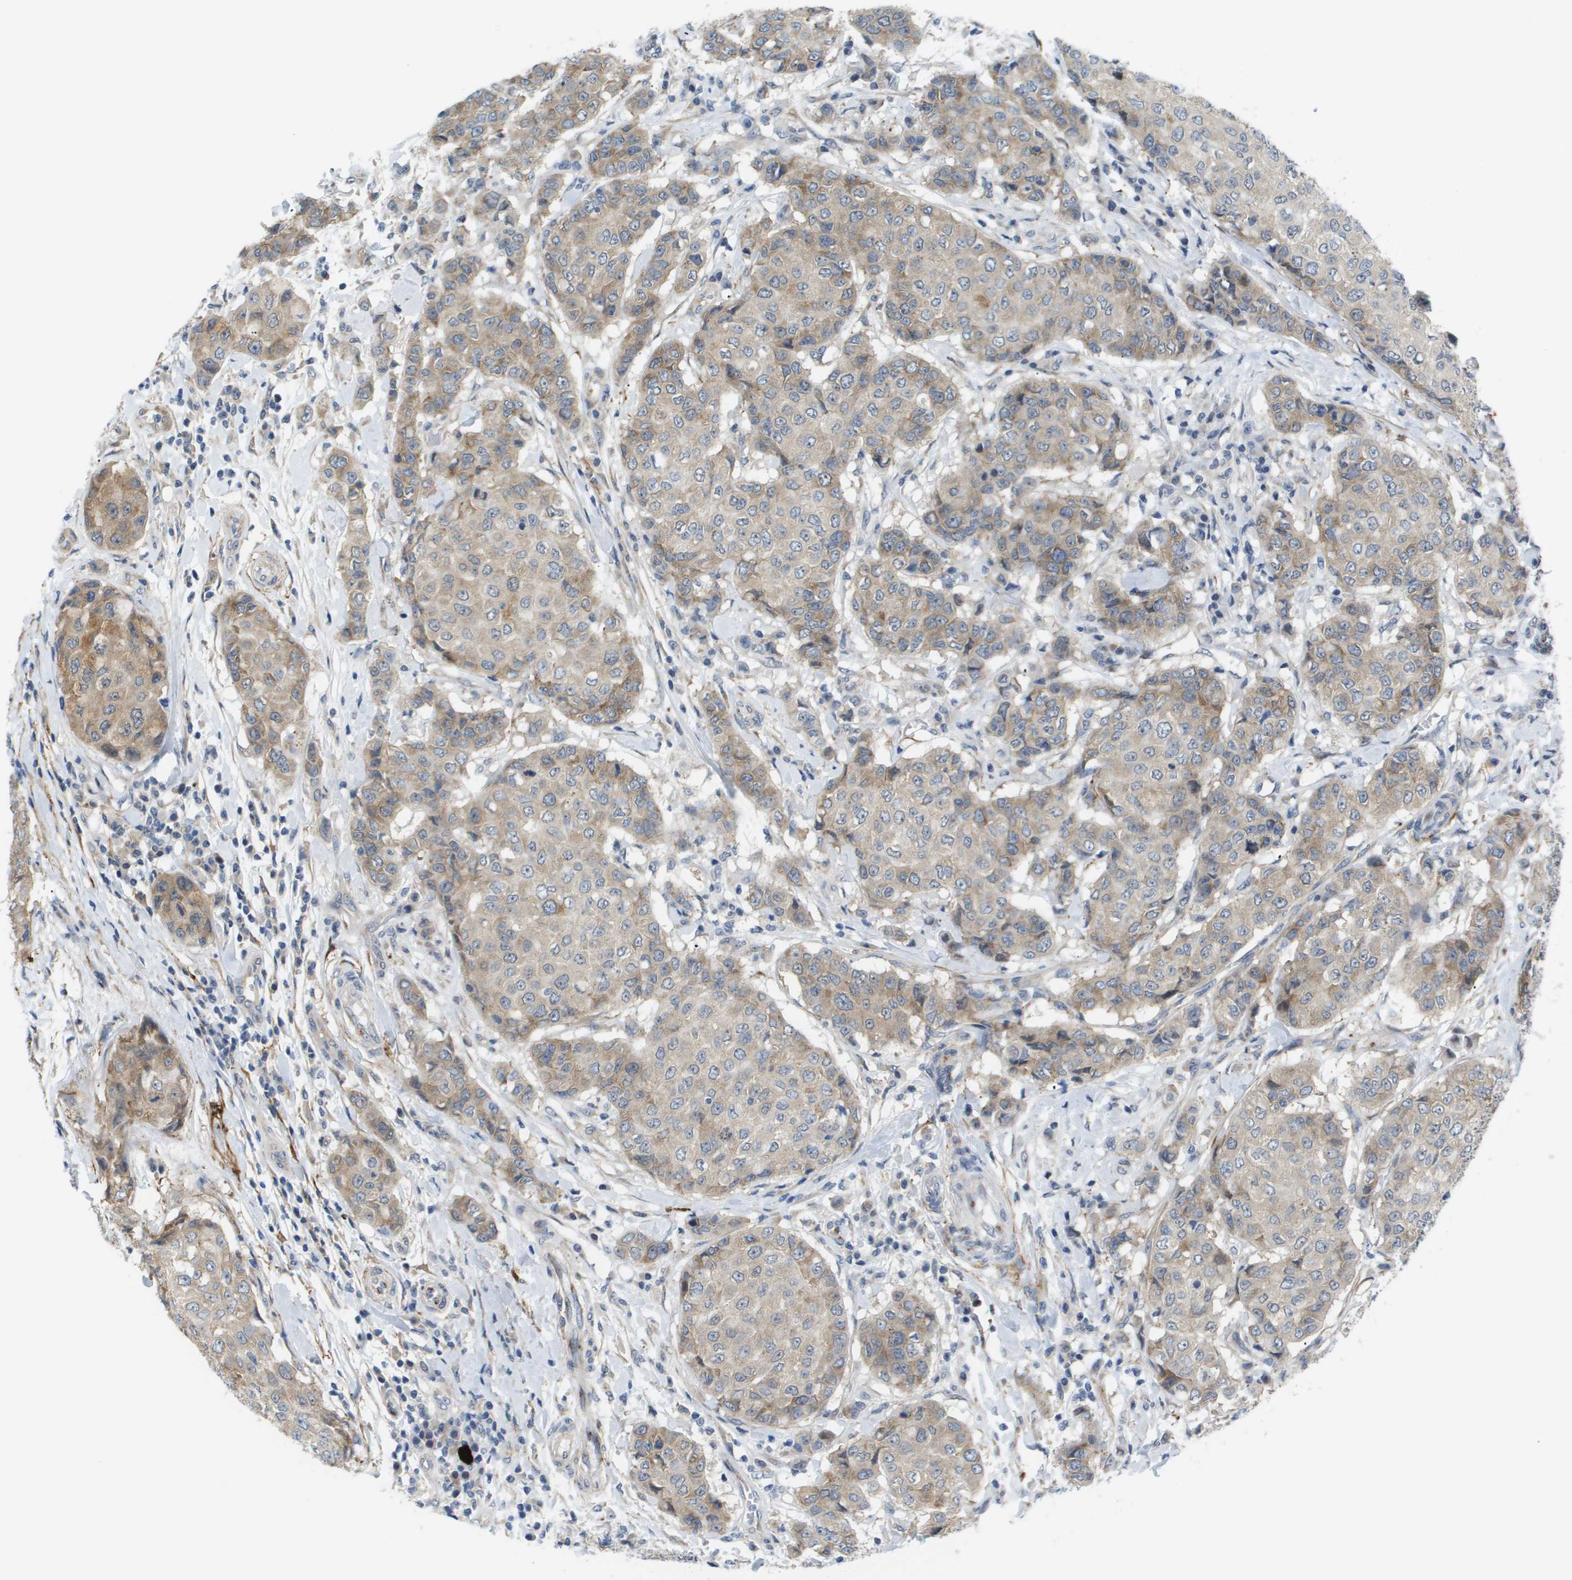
{"staining": {"intensity": "moderate", "quantity": "25%-75%", "location": "cytoplasmic/membranous"}, "tissue": "breast cancer", "cell_type": "Tumor cells", "image_type": "cancer", "snomed": [{"axis": "morphology", "description": "Duct carcinoma"}, {"axis": "topography", "description": "Breast"}], "caption": "An immunohistochemistry histopathology image of neoplastic tissue is shown. Protein staining in brown shows moderate cytoplasmic/membranous positivity in breast cancer (invasive ductal carcinoma) within tumor cells. (DAB IHC, brown staining for protein, blue staining for nuclei).", "gene": "OTUD5", "patient": {"sex": "female", "age": 27}}